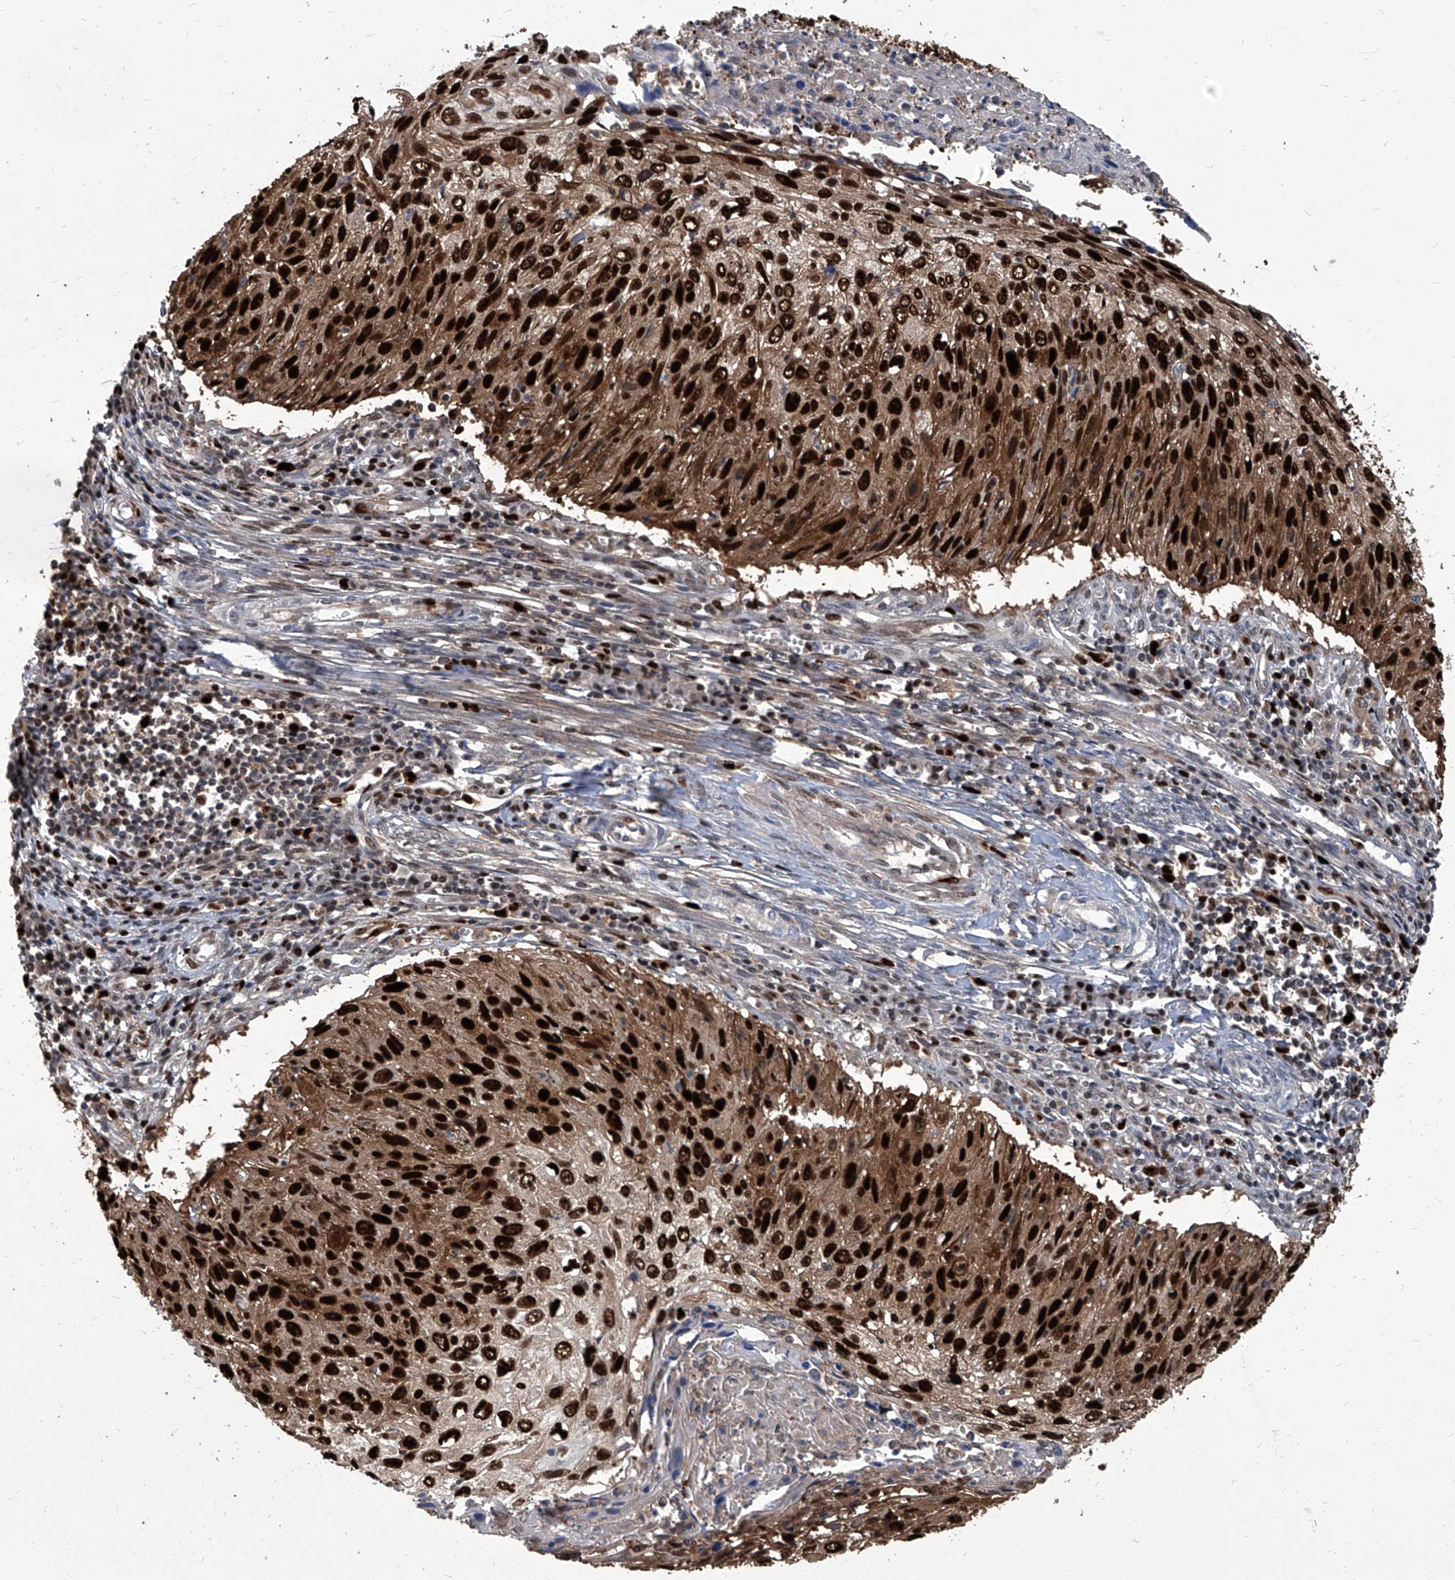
{"staining": {"intensity": "strong", "quantity": ">75%", "location": "cytoplasmic/membranous,nuclear"}, "tissue": "cervical cancer", "cell_type": "Tumor cells", "image_type": "cancer", "snomed": [{"axis": "morphology", "description": "Squamous cell carcinoma, NOS"}, {"axis": "topography", "description": "Cervix"}], "caption": "Cervical squamous cell carcinoma was stained to show a protein in brown. There is high levels of strong cytoplasmic/membranous and nuclear positivity in approximately >75% of tumor cells.", "gene": "PCNA", "patient": {"sex": "female", "age": 51}}